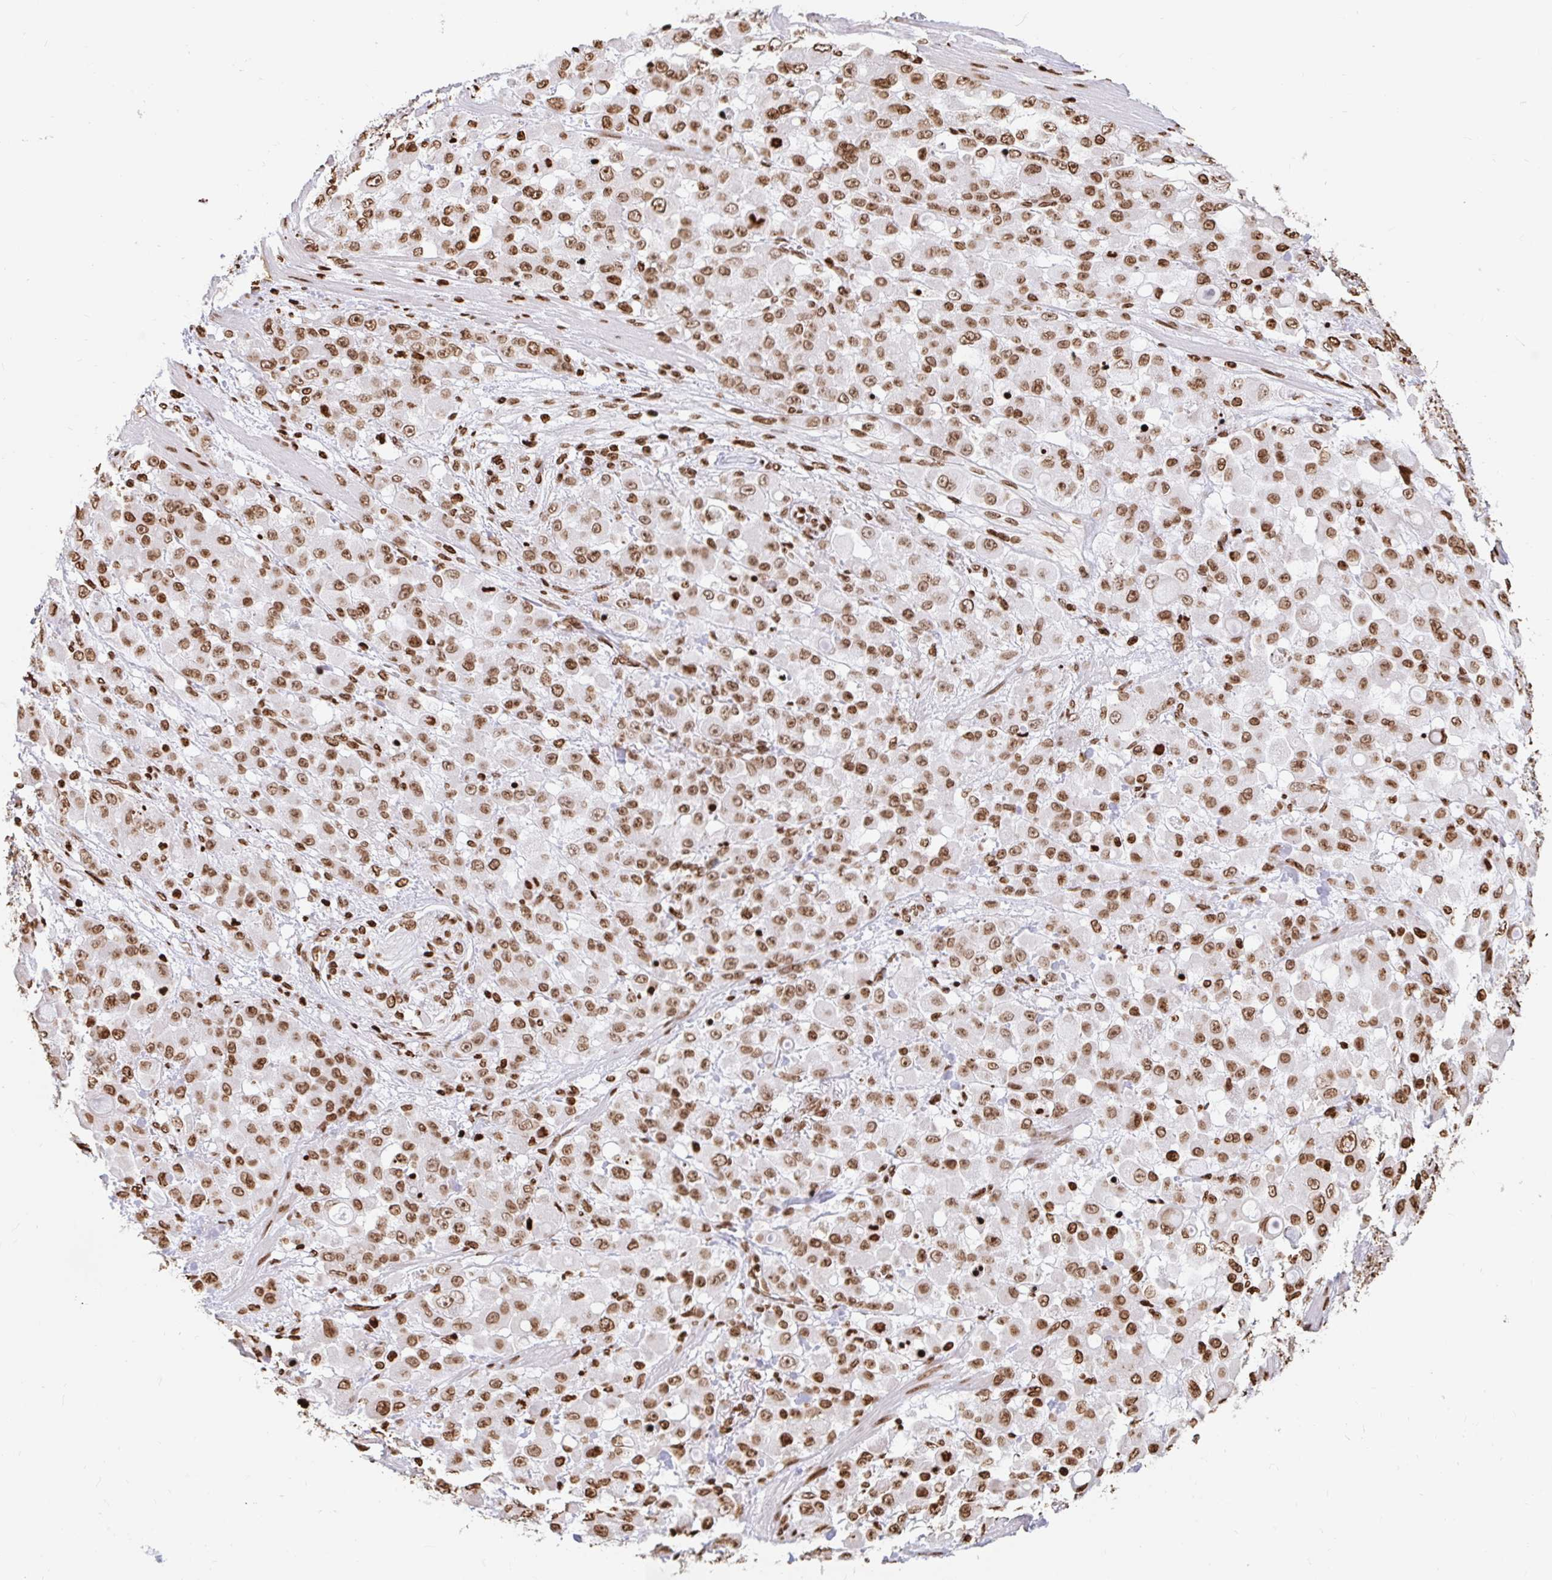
{"staining": {"intensity": "moderate", "quantity": ">75%", "location": "nuclear"}, "tissue": "stomach cancer", "cell_type": "Tumor cells", "image_type": "cancer", "snomed": [{"axis": "morphology", "description": "Adenocarcinoma, NOS"}, {"axis": "topography", "description": "Stomach"}], "caption": "This photomicrograph displays stomach cancer (adenocarcinoma) stained with immunohistochemistry (IHC) to label a protein in brown. The nuclear of tumor cells show moderate positivity for the protein. Nuclei are counter-stained blue.", "gene": "H2BC5", "patient": {"sex": "female", "age": 76}}